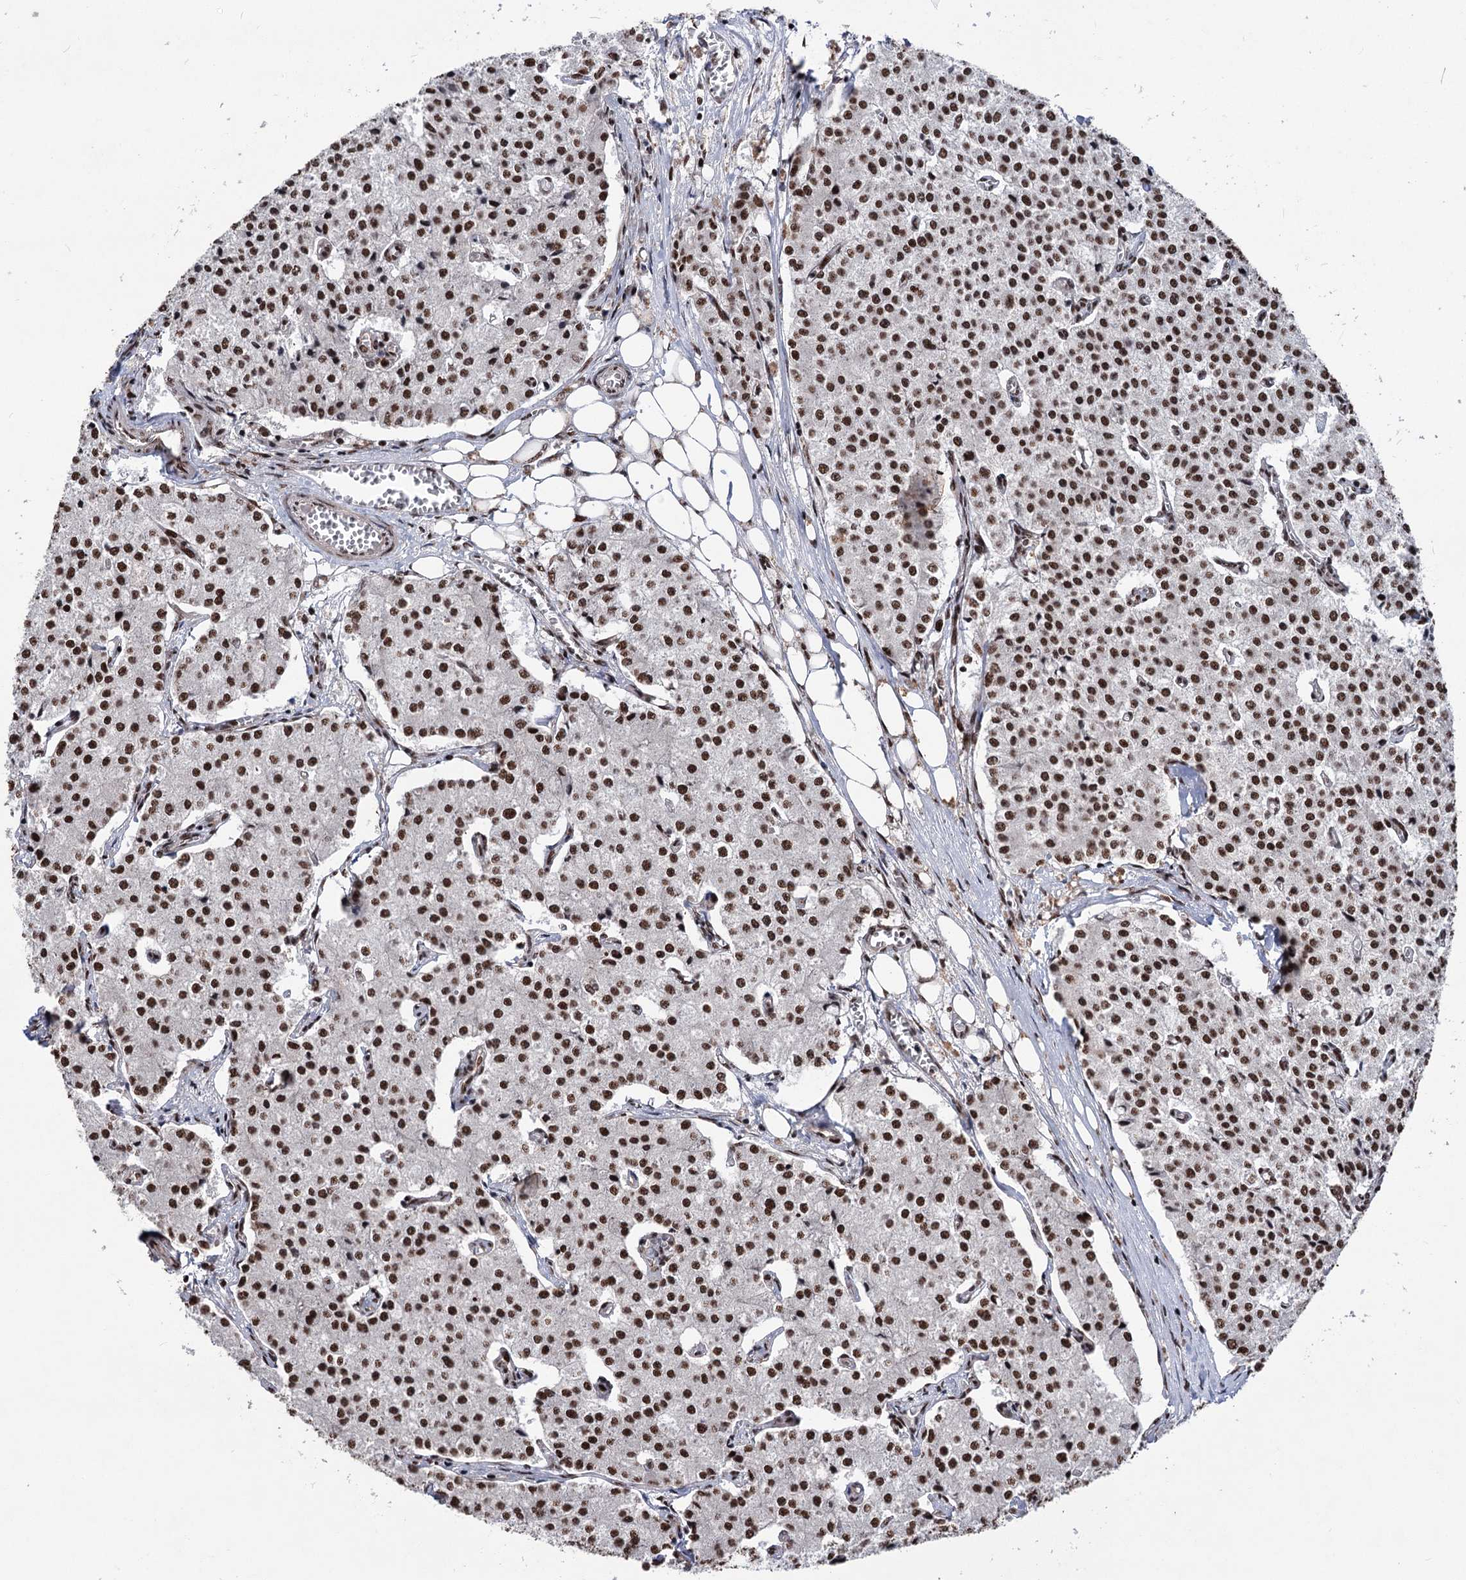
{"staining": {"intensity": "strong", "quantity": ">75%", "location": "nuclear"}, "tissue": "carcinoid", "cell_type": "Tumor cells", "image_type": "cancer", "snomed": [{"axis": "morphology", "description": "Carcinoid, malignant, NOS"}, {"axis": "topography", "description": "Colon"}], "caption": "Immunohistochemical staining of carcinoid (malignant) exhibits high levels of strong nuclear positivity in approximately >75% of tumor cells.", "gene": "MAML1", "patient": {"sex": "female", "age": 52}}